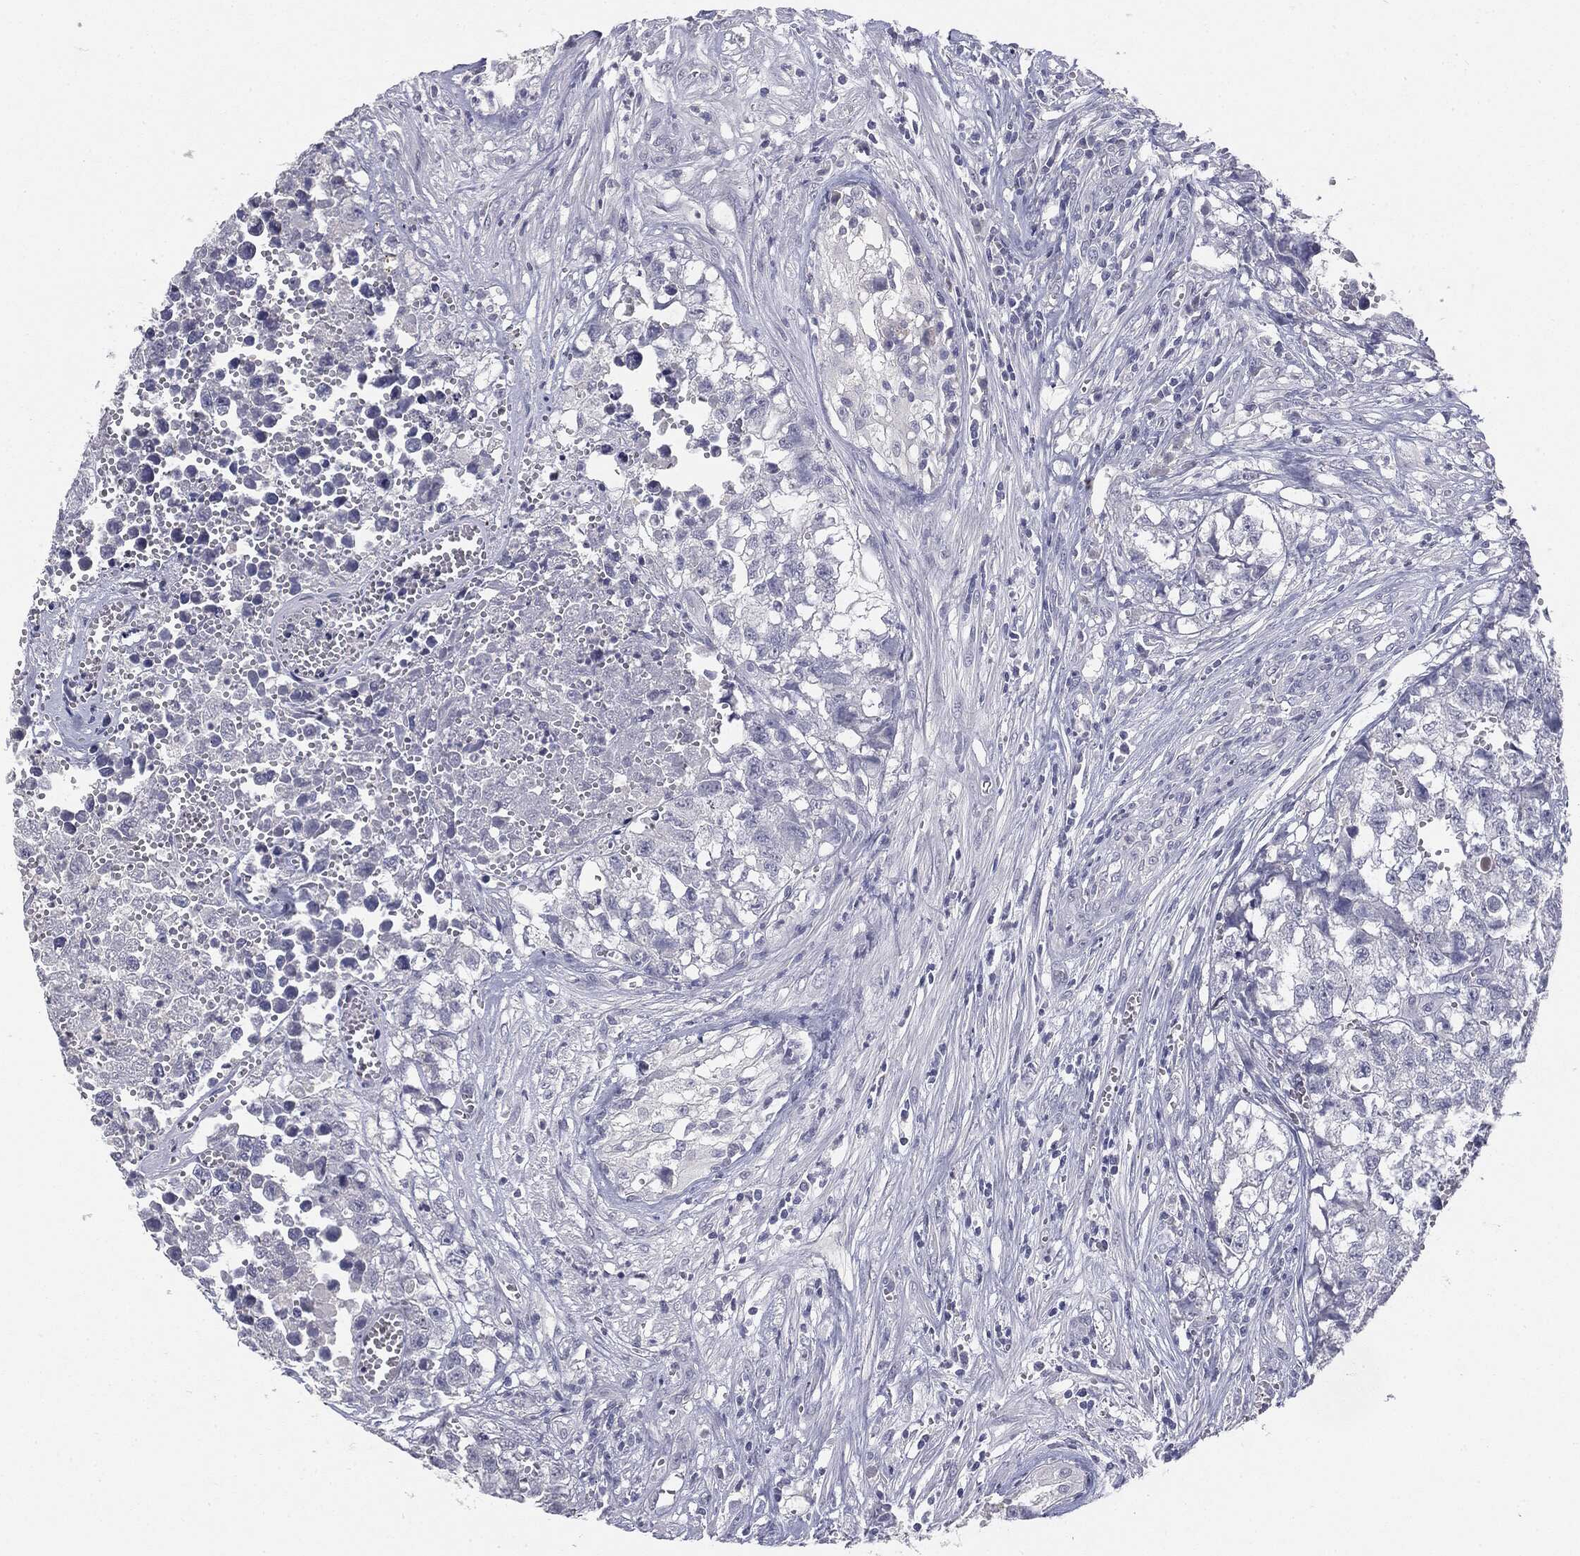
{"staining": {"intensity": "negative", "quantity": "none", "location": "none"}, "tissue": "testis cancer", "cell_type": "Tumor cells", "image_type": "cancer", "snomed": [{"axis": "morphology", "description": "Seminoma, NOS"}, {"axis": "morphology", "description": "Carcinoma, Embryonal, NOS"}, {"axis": "topography", "description": "Testis"}], "caption": "A high-resolution photomicrograph shows immunohistochemistry staining of embryonal carcinoma (testis), which displays no significant staining in tumor cells.", "gene": "MUC1", "patient": {"sex": "male", "age": 22}}